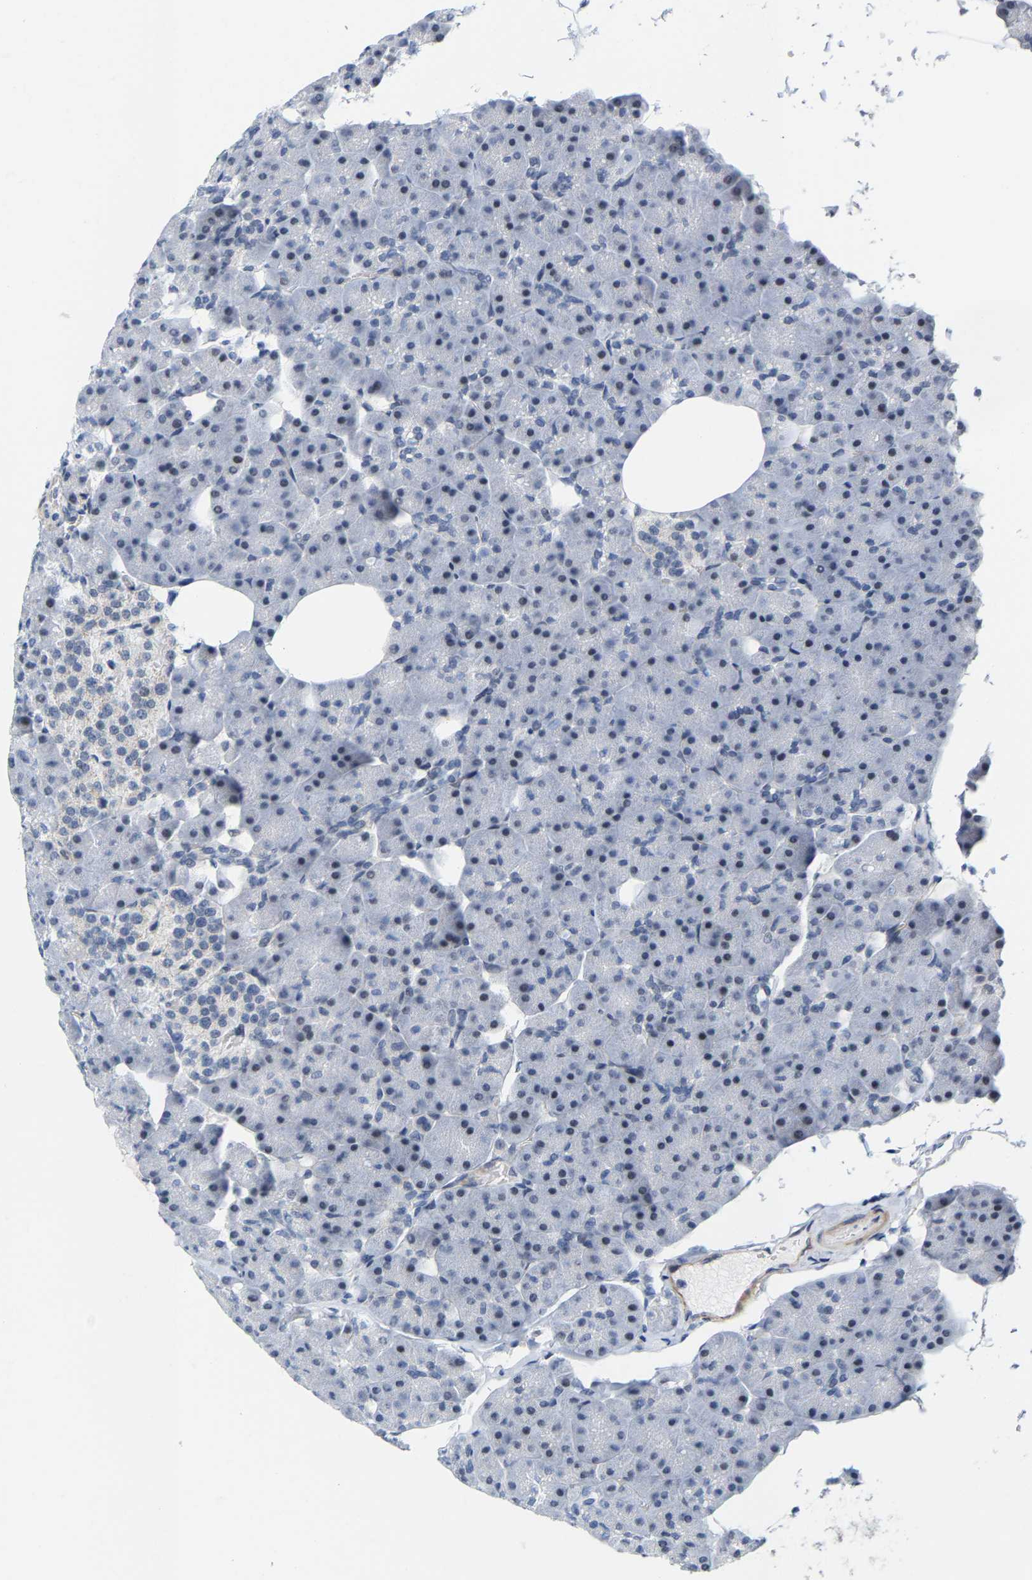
{"staining": {"intensity": "negative", "quantity": "none", "location": "none"}, "tissue": "pancreas", "cell_type": "Exocrine glandular cells", "image_type": "normal", "snomed": [{"axis": "morphology", "description": "Normal tissue, NOS"}, {"axis": "topography", "description": "Pancreas"}], "caption": "Immunohistochemistry of unremarkable human pancreas demonstrates no positivity in exocrine glandular cells.", "gene": "FAM180A", "patient": {"sex": "male", "age": 35}}